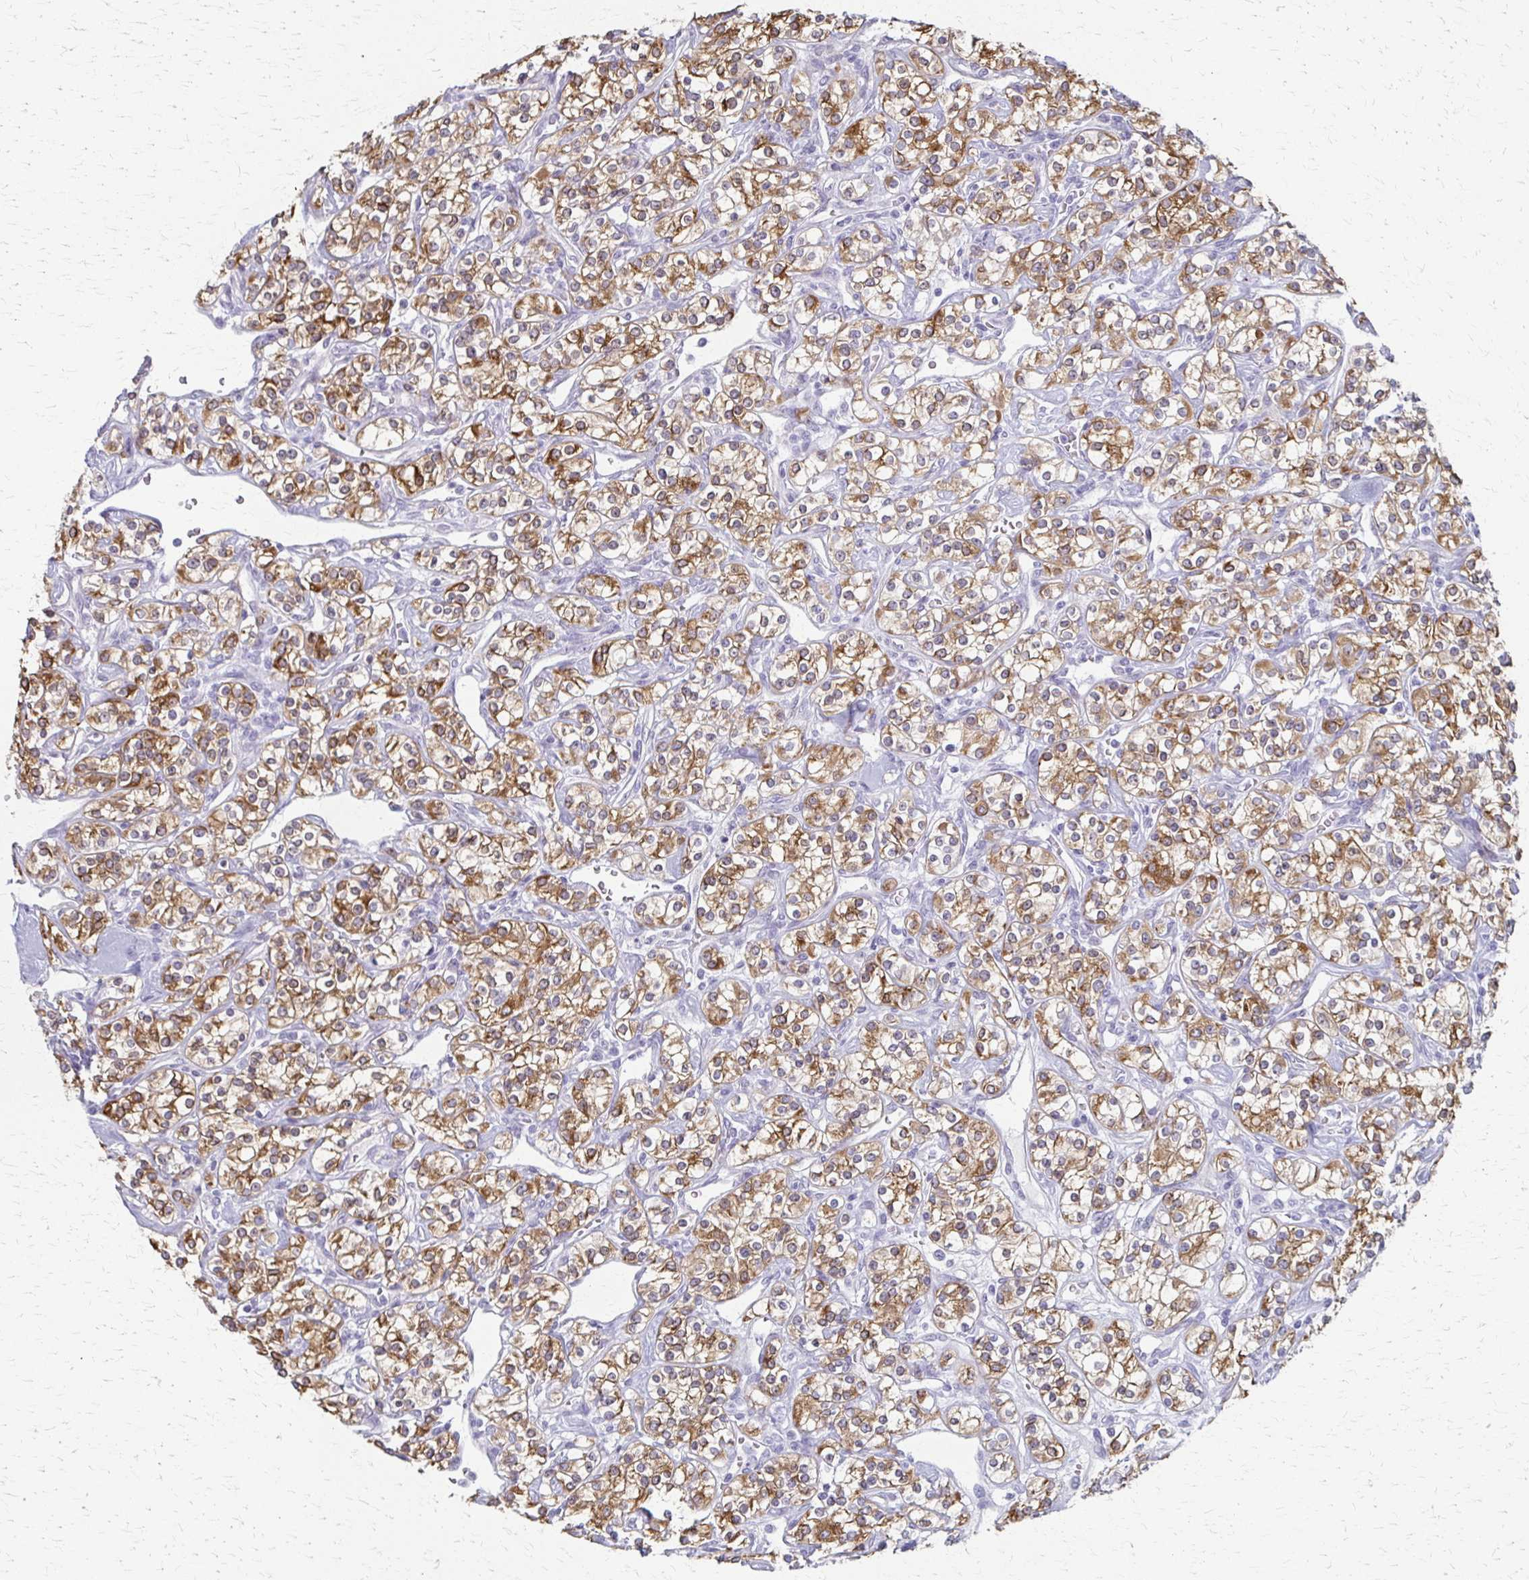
{"staining": {"intensity": "moderate", "quantity": ">75%", "location": "cytoplasmic/membranous"}, "tissue": "renal cancer", "cell_type": "Tumor cells", "image_type": "cancer", "snomed": [{"axis": "morphology", "description": "Adenocarcinoma, NOS"}, {"axis": "topography", "description": "Kidney"}], "caption": "Renal cancer (adenocarcinoma) stained with a protein marker shows moderate staining in tumor cells.", "gene": "CYB5A", "patient": {"sex": "male", "age": 77}}